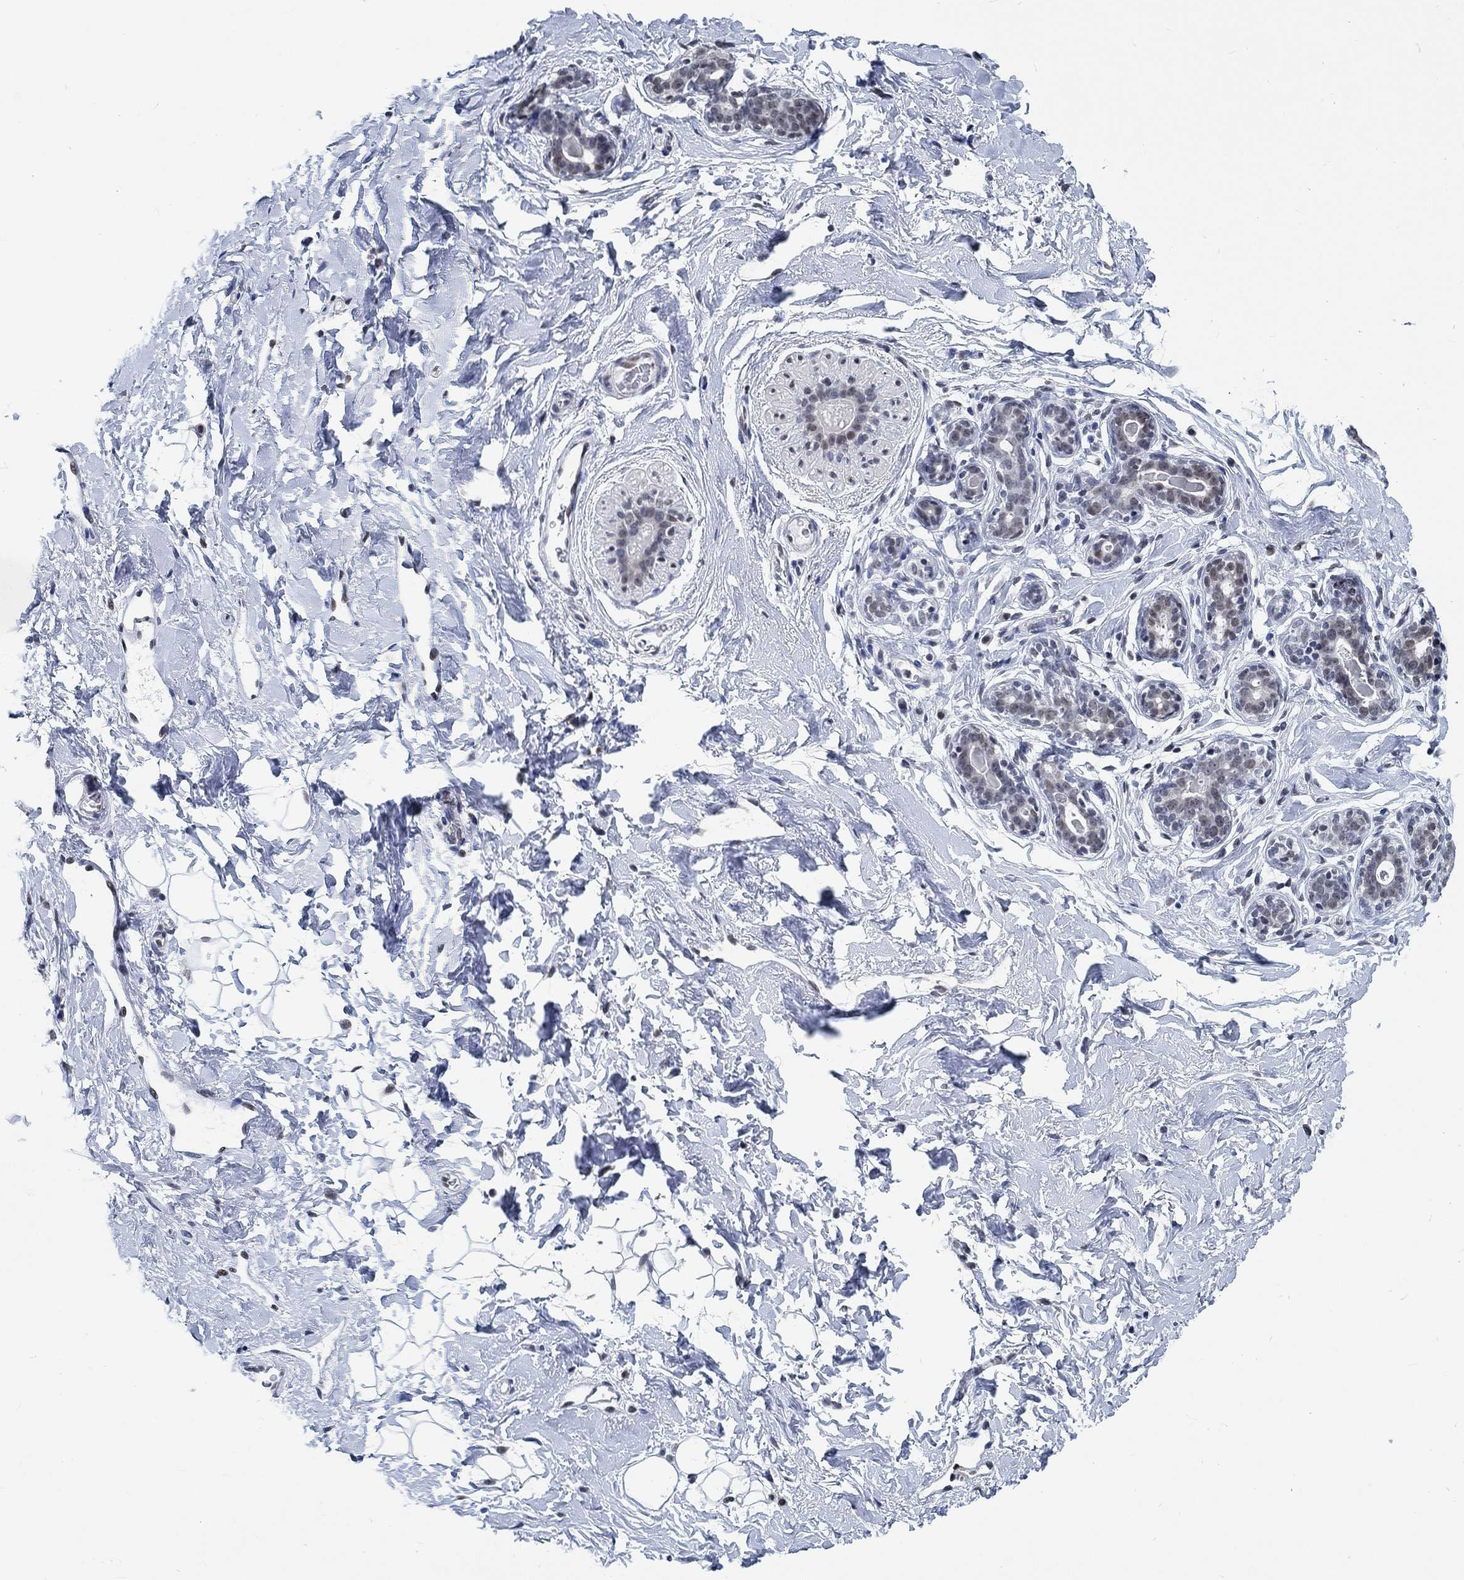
{"staining": {"intensity": "negative", "quantity": "none", "location": "none"}, "tissue": "breast", "cell_type": "Adipocytes", "image_type": "normal", "snomed": [{"axis": "morphology", "description": "Normal tissue, NOS"}, {"axis": "topography", "description": "Breast"}], "caption": "Adipocytes are negative for brown protein staining in unremarkable breast. (DAB (3,3'-diaminobenzidine) IHC, high magnification).", "gene": "KCNH8", "patient": {"sex": "female", "age": 43}}